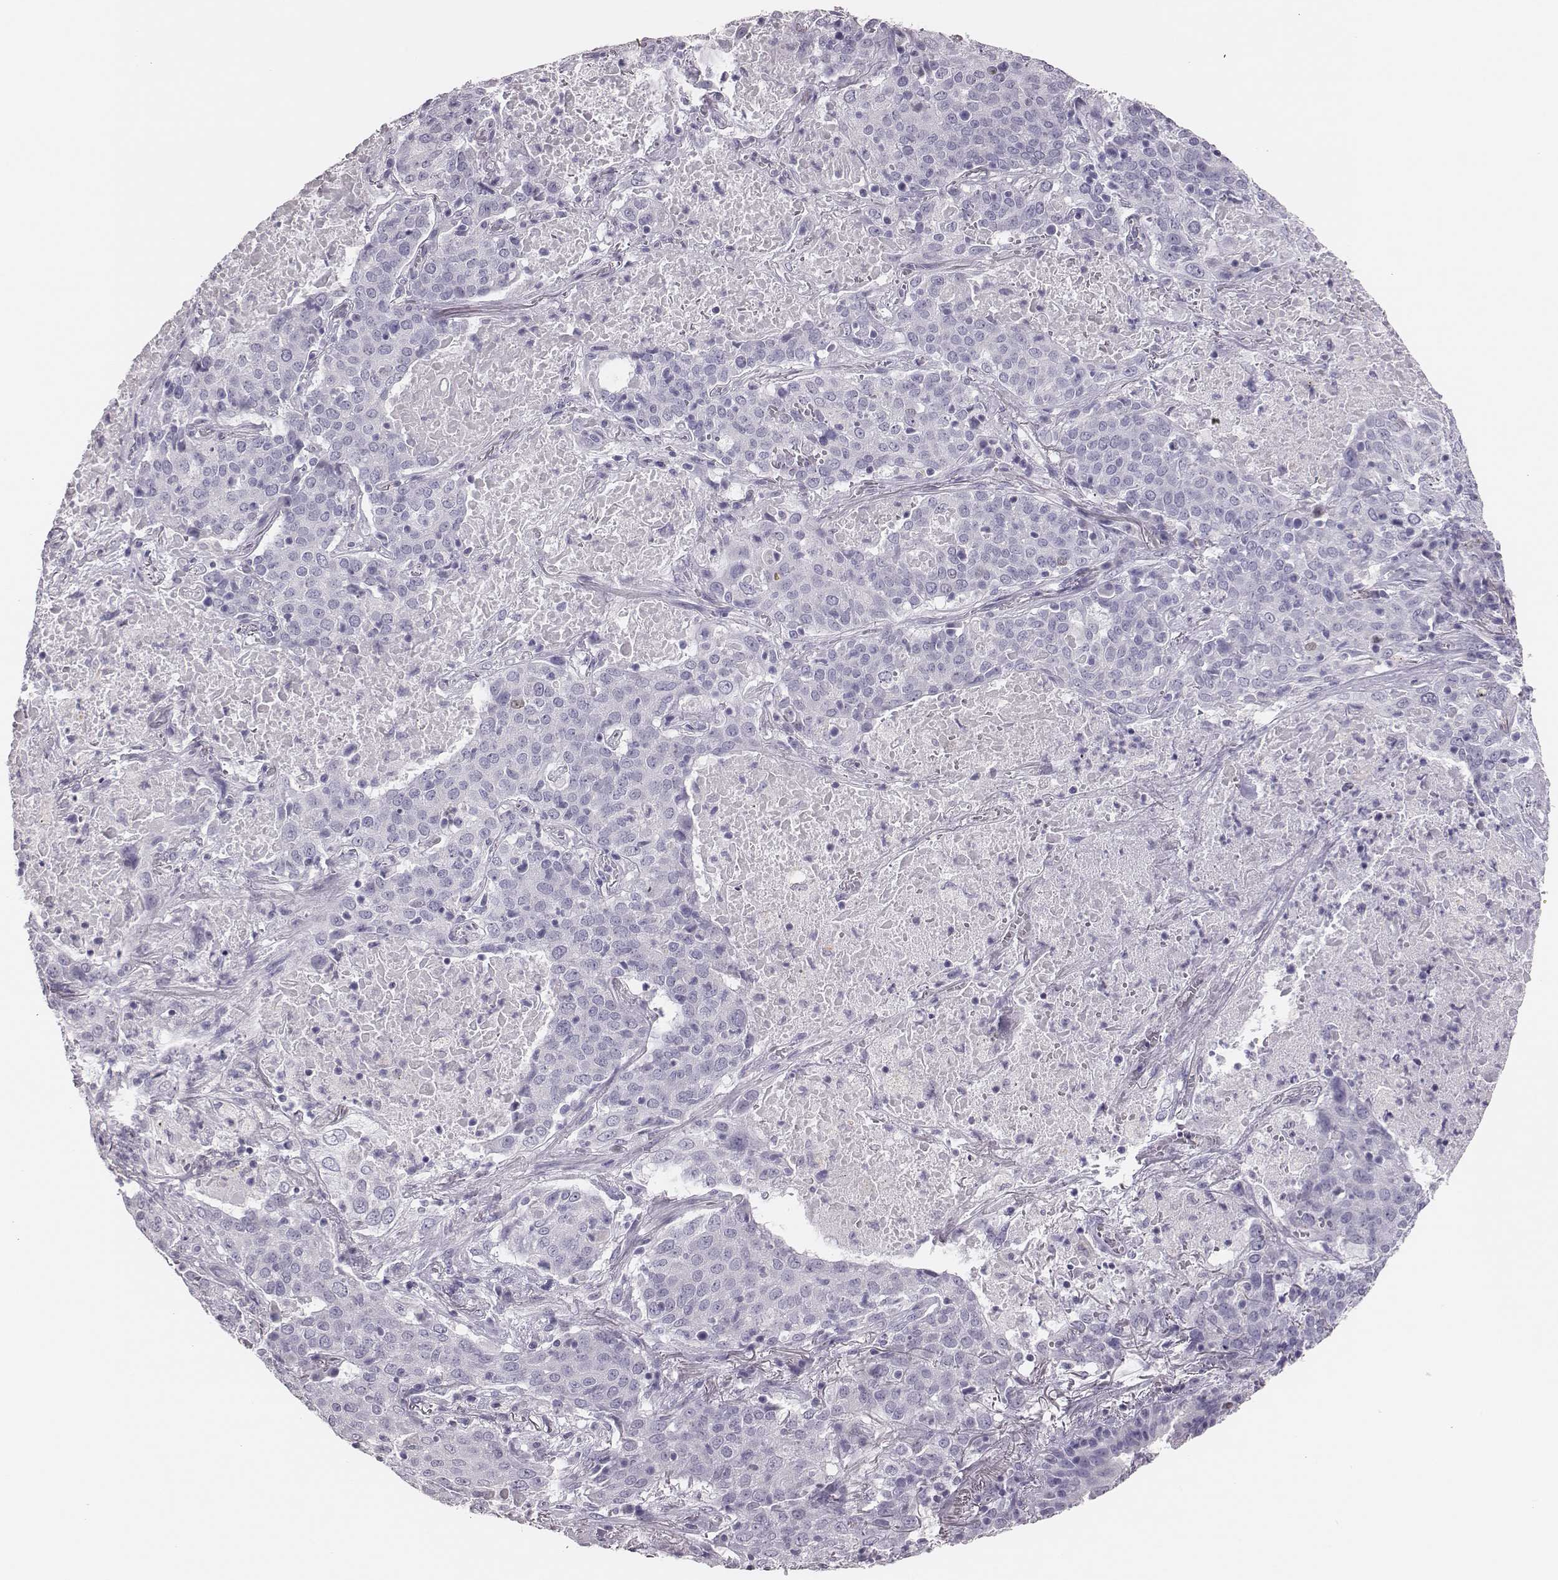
{"staining": {"intensity": "negative", "quantity": "none", "location": "none"}, "tissue": "lung cancer", "cell_type": "Tumor cells", "image_type": "cancer", "snomed": [{"axis": "morphology", "description": "Squamous cell carcinoma, NOS"}, {"axis": "topography", "description": "Lung"}], "caption": "DAB immunohistochemical staining of human lung cancer (squamous cell carcinoma) reveals no significant positivity in tumor cells. The staining was performed using DAB to visualize the protein expression in brown, while the nuclei were stained in blue with hematoxylin (Magnification: 20x).", "gene": "H1-6", "patient": {"sex": "male", "age": 82}}